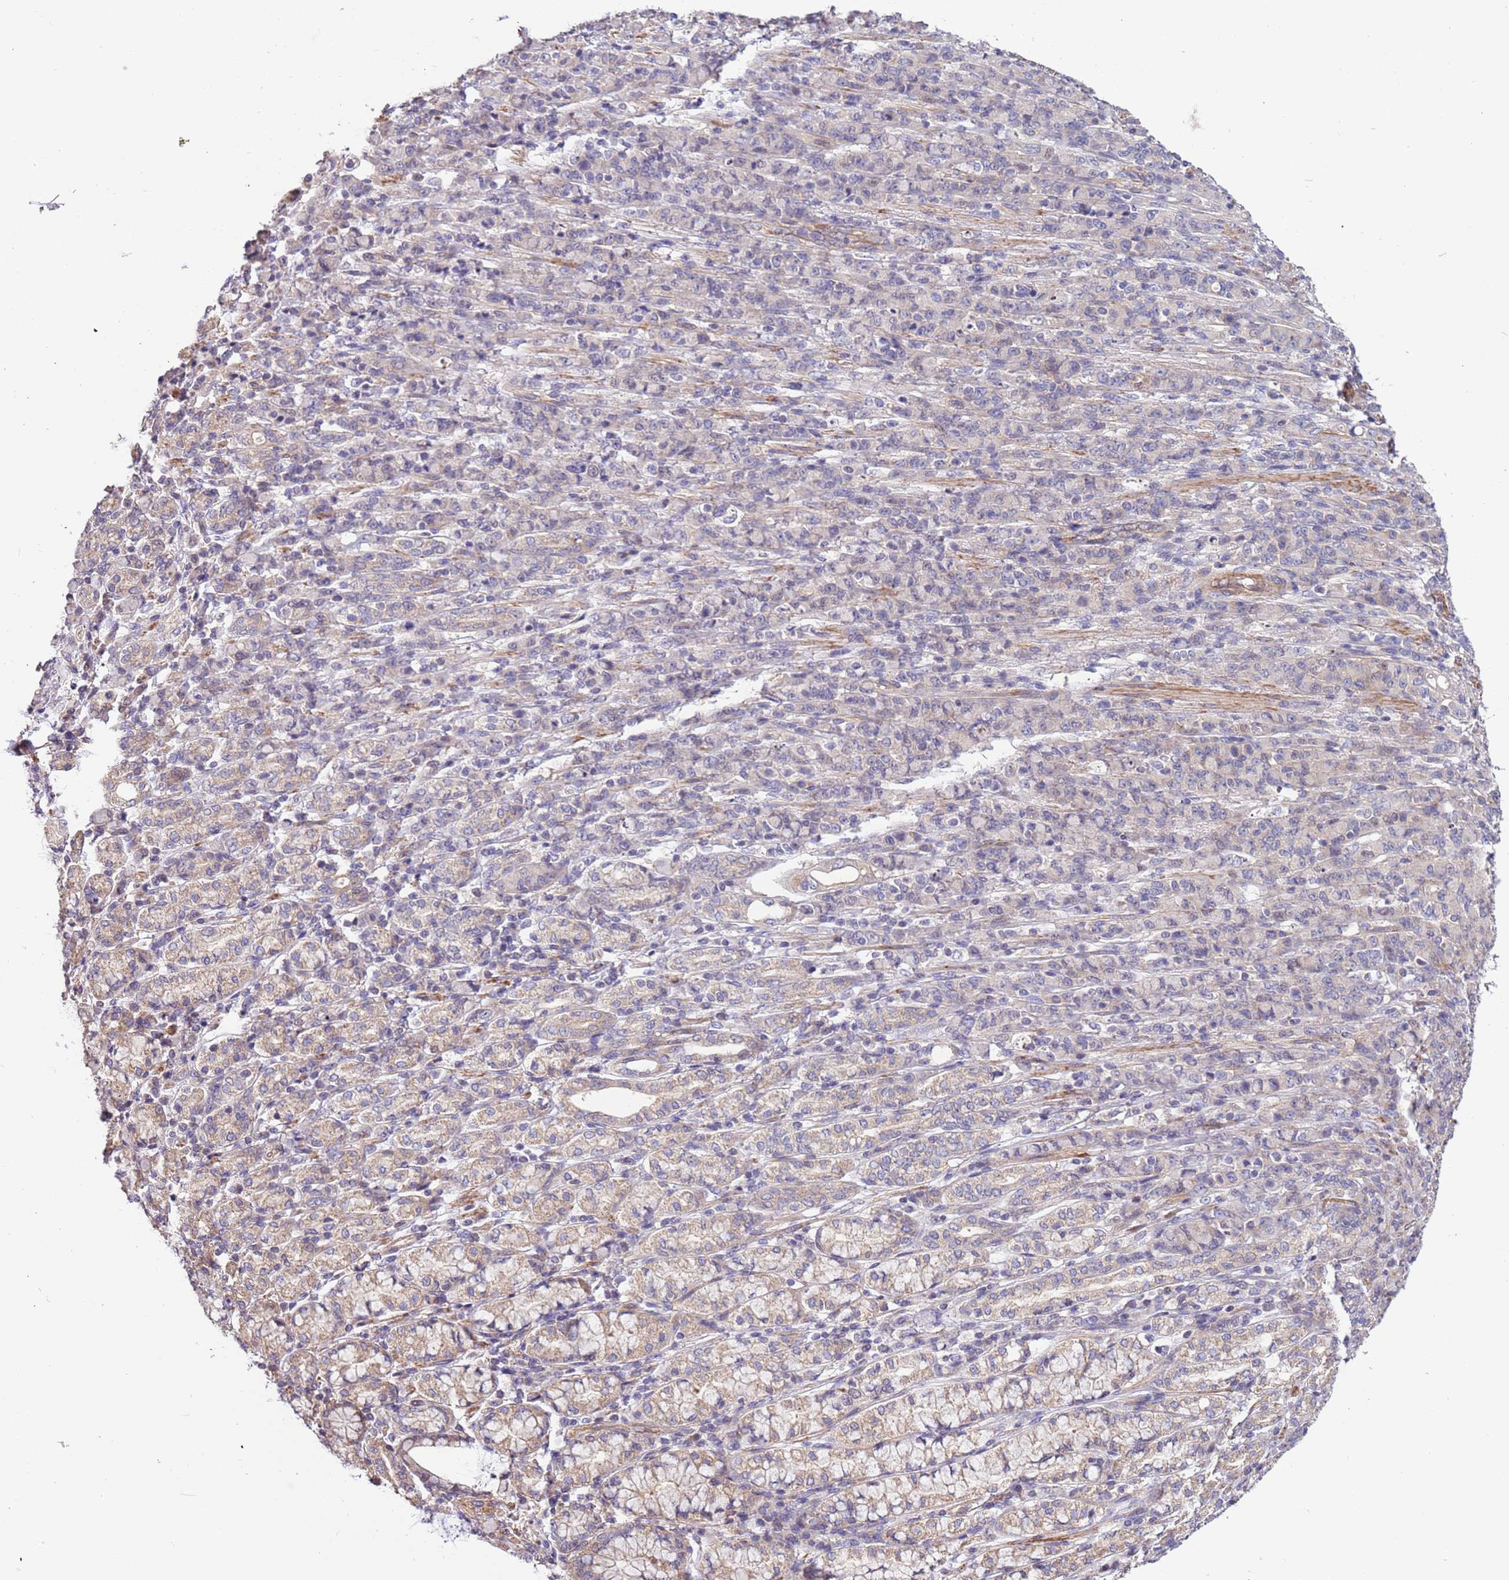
{"staining": {"intensity": "negative", "quantity": "none", "location": "none"}, "tissue": "stomach cancer", "cell_type": "Tumor cells", "image_type": "cancer", "snomed": [{"axis": "morphology", "description": "Normal tissue, NOS"}, {"axis": "morphology", "description": "Adenocarcinoma, NOS"}, {"axis": "topography", "description": "Stomach"}], "caption": "Adenocarcinoma (stomach) stained for a protein using IHC displays no staining tumor cells.", "gene": "LAMB4", "patient": {"sex": "female", "age": 79}}